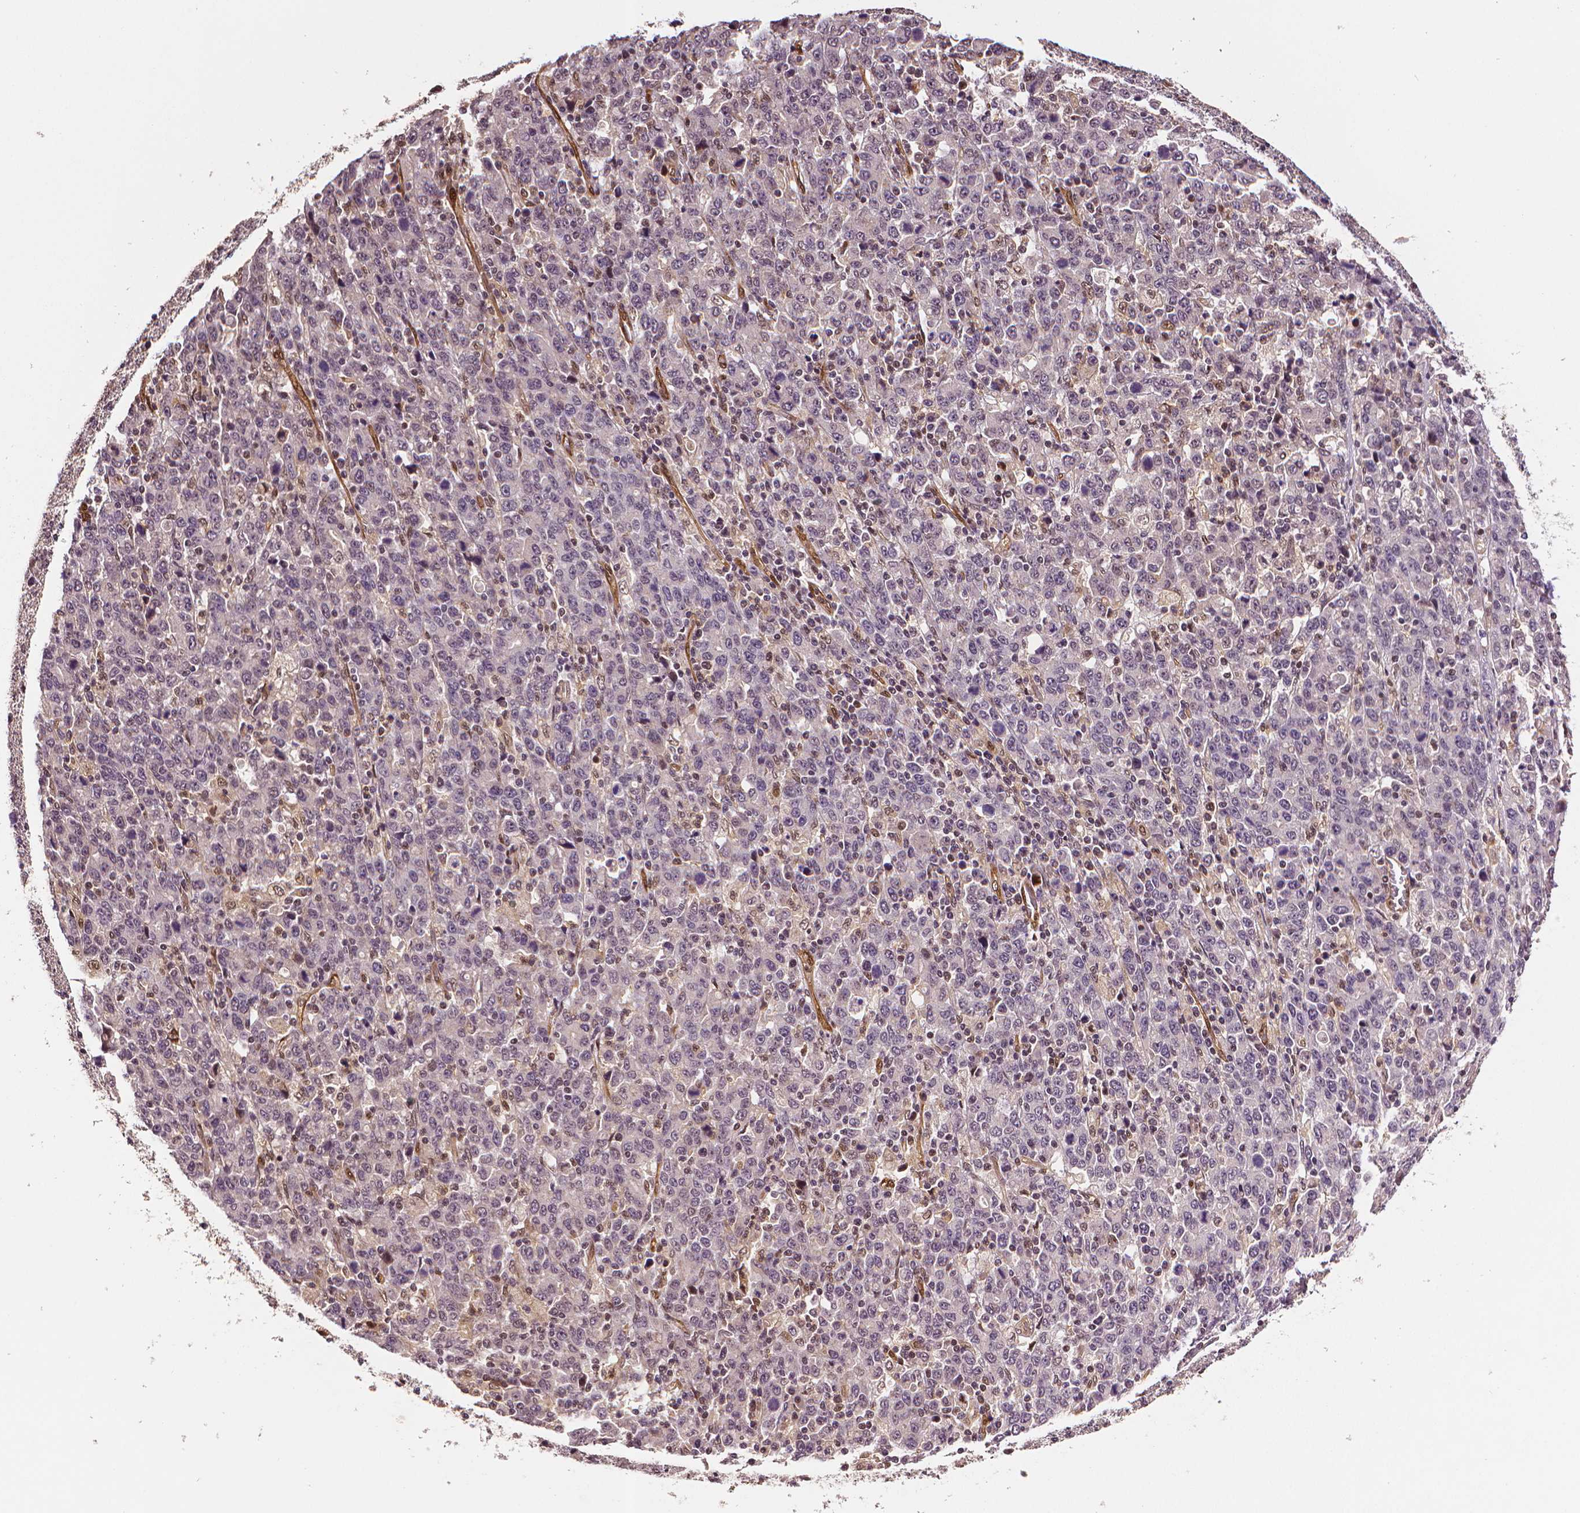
{"staining": {"intensity": "negative", "quantity": "none", "location": "none"}, "tissue": "stomach cancer", "cell_type": "Tumor cells", "image_type": "cancer", "snomed": [{"axis": "morphology", "description": "Adenocarcinoma, NOS"}, {"axis": "topography", "description": "Stomach, upper"}], "caption": "The immunohistochemistry image has no significant expression in tumor cells of stomach cancer tissue. The staining was performed using DAB to visualize the protein expression in brown, while the nuclei were stained in blue with hematoxylin (Magnification: 20x).", "gene": "STAT3", "patient": {"sex": "male", "age": 69}}